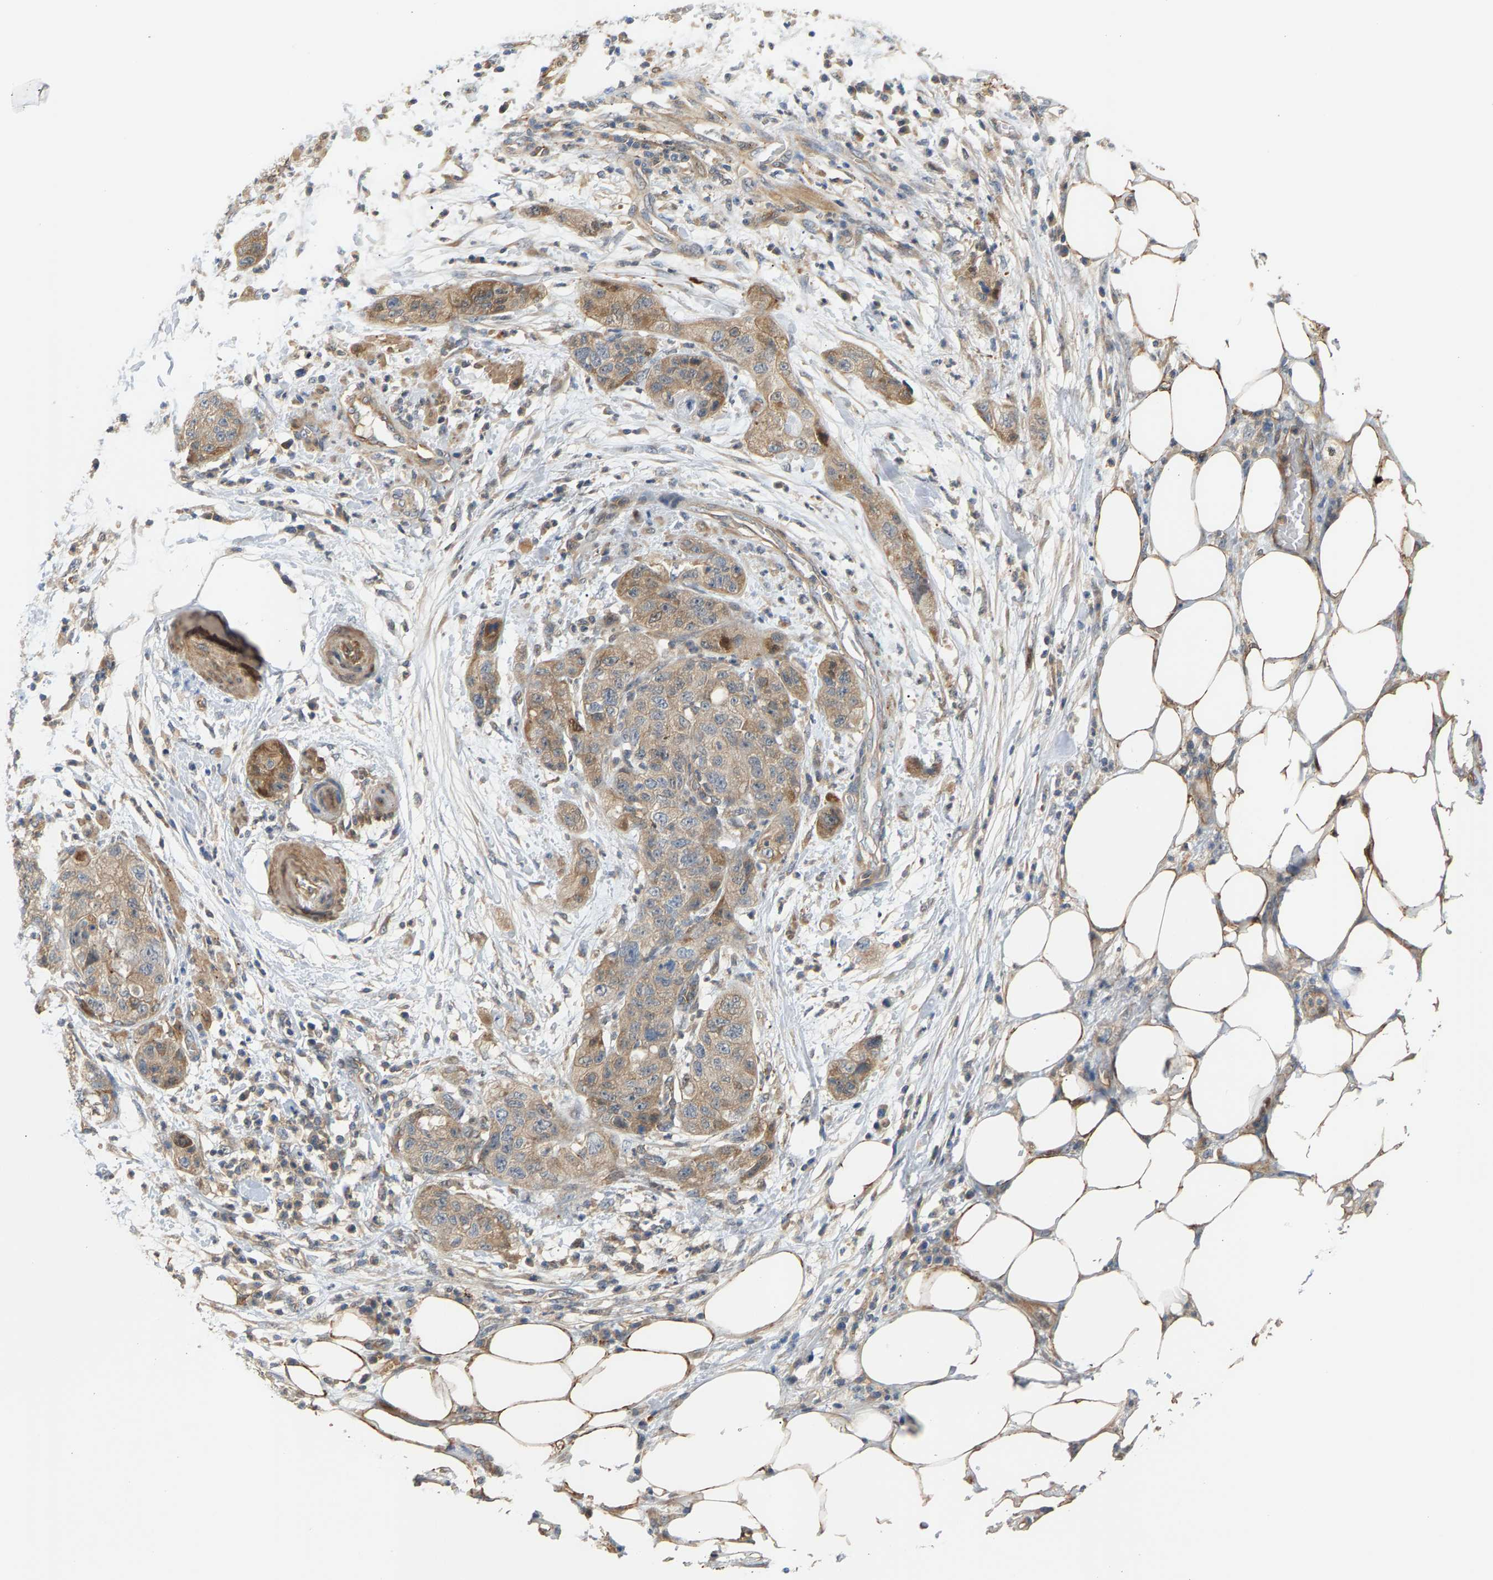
{"staining": {"intensity": "moderate", "quantity": ">75%", "location": "cytoplasmic/membranous"}, "tissue": "pancreatic cancer", "cell_type": "Tumor cells", "image_type": "cancer", "snomed": [{"axis": "morphology", "description": "Adenocarcinoma, NOS"}, {"axis": "topography", "description": "Pancreas"}], "caption": "Approximately >75% of tumor cells in pancreatic adenocarcinoma display moderate cytoplasmic/membranous protein expression as visualized by brown immunohistochemical staining.", "gene": "KRTAP27-1", "patient": {"sex": "female", "age": 78}}